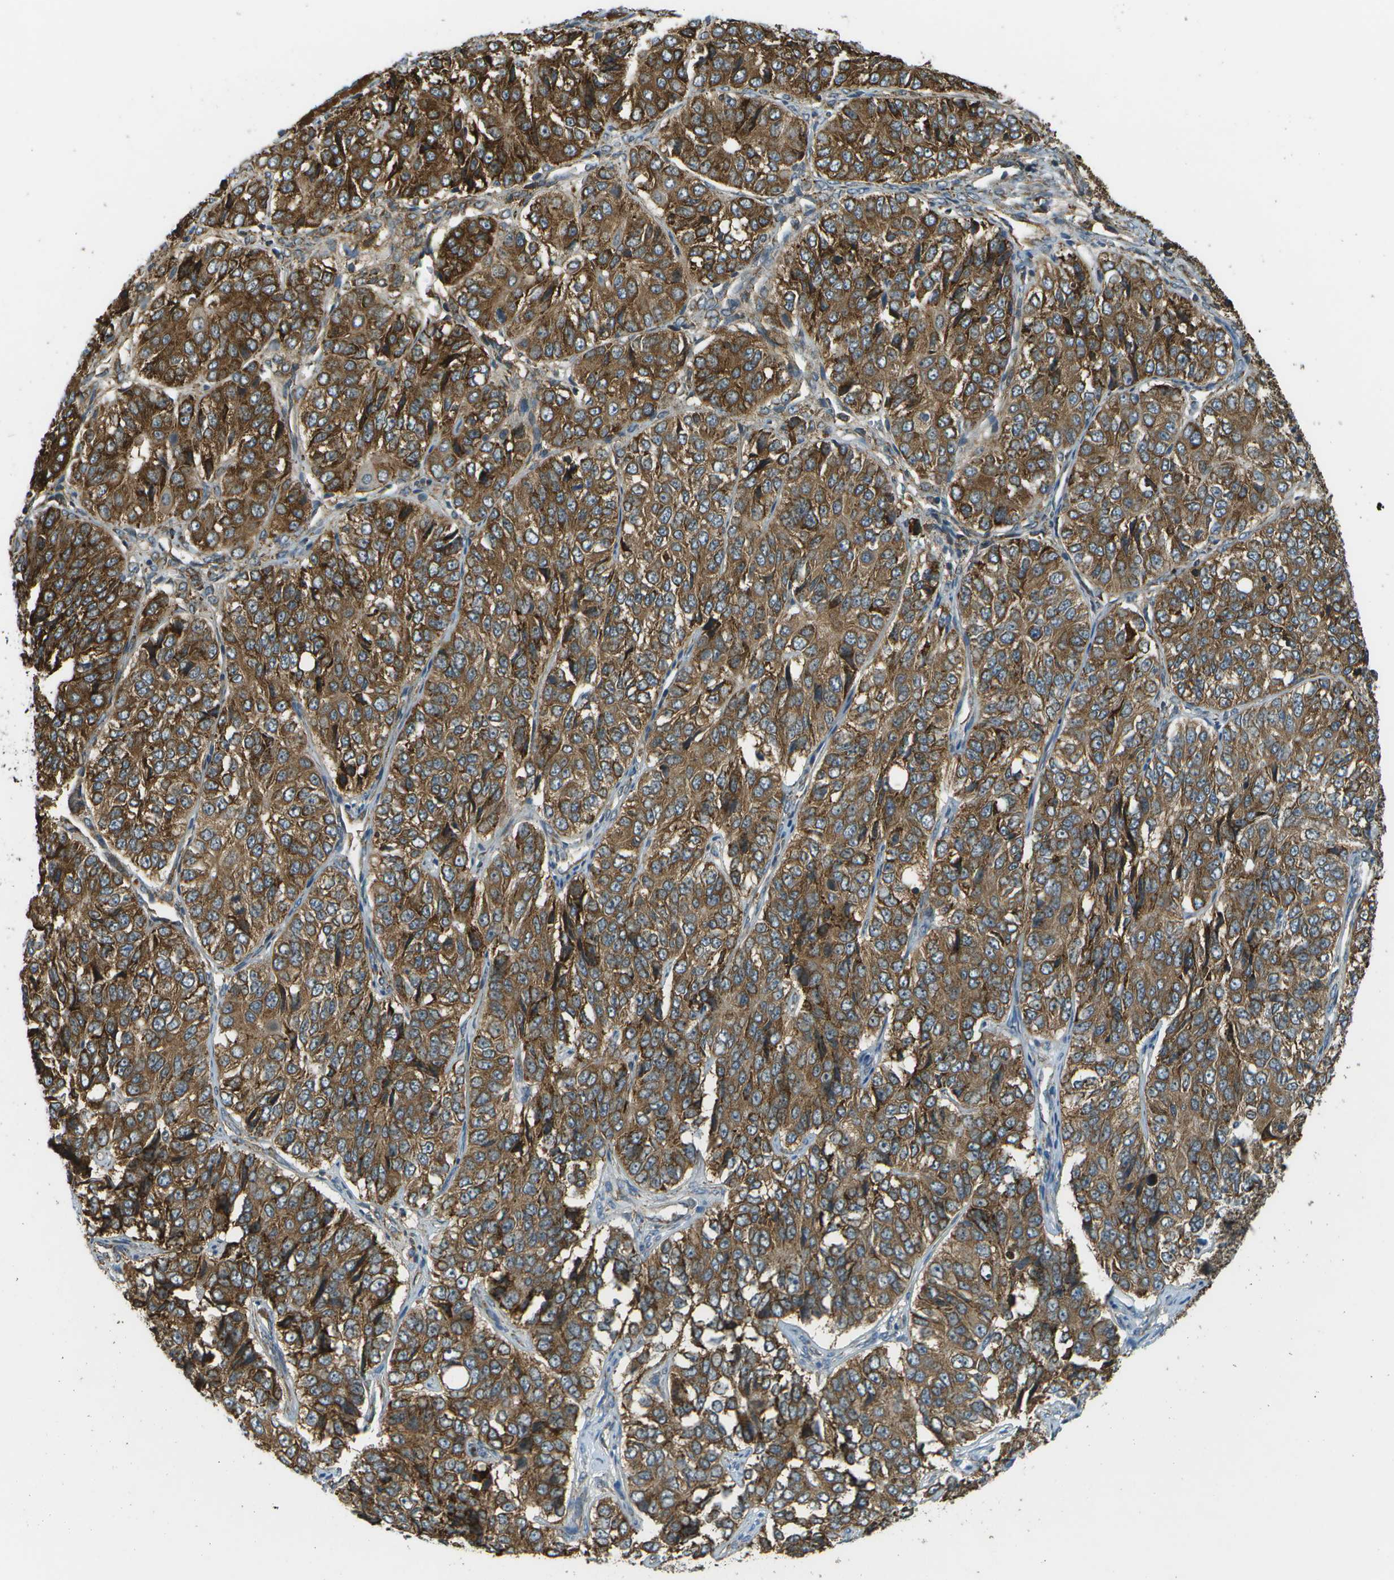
{"staining": {"intensity": "strong", "quantity": ">75%", "location": "cytoplasmic/membranous"}, "tissue": "ovarian cancer", "cell_type": "Tumor cells", "image_type": "cancer", "snomed": [{"axis": "morphology", "description": "Carcinoma, endometroid"}, {"axis": "topography", "description": "Ovary"}], "caption": "Protein expression analysis of ovarian cancer reveals strong cytoplasmic/membranous positivity in approximately >75% of tumor cells. (DAB = brown stain, brightfield microscopy at high magnification).", "gene": "USP30", "patient": {"sex": "female", "age": 51}}